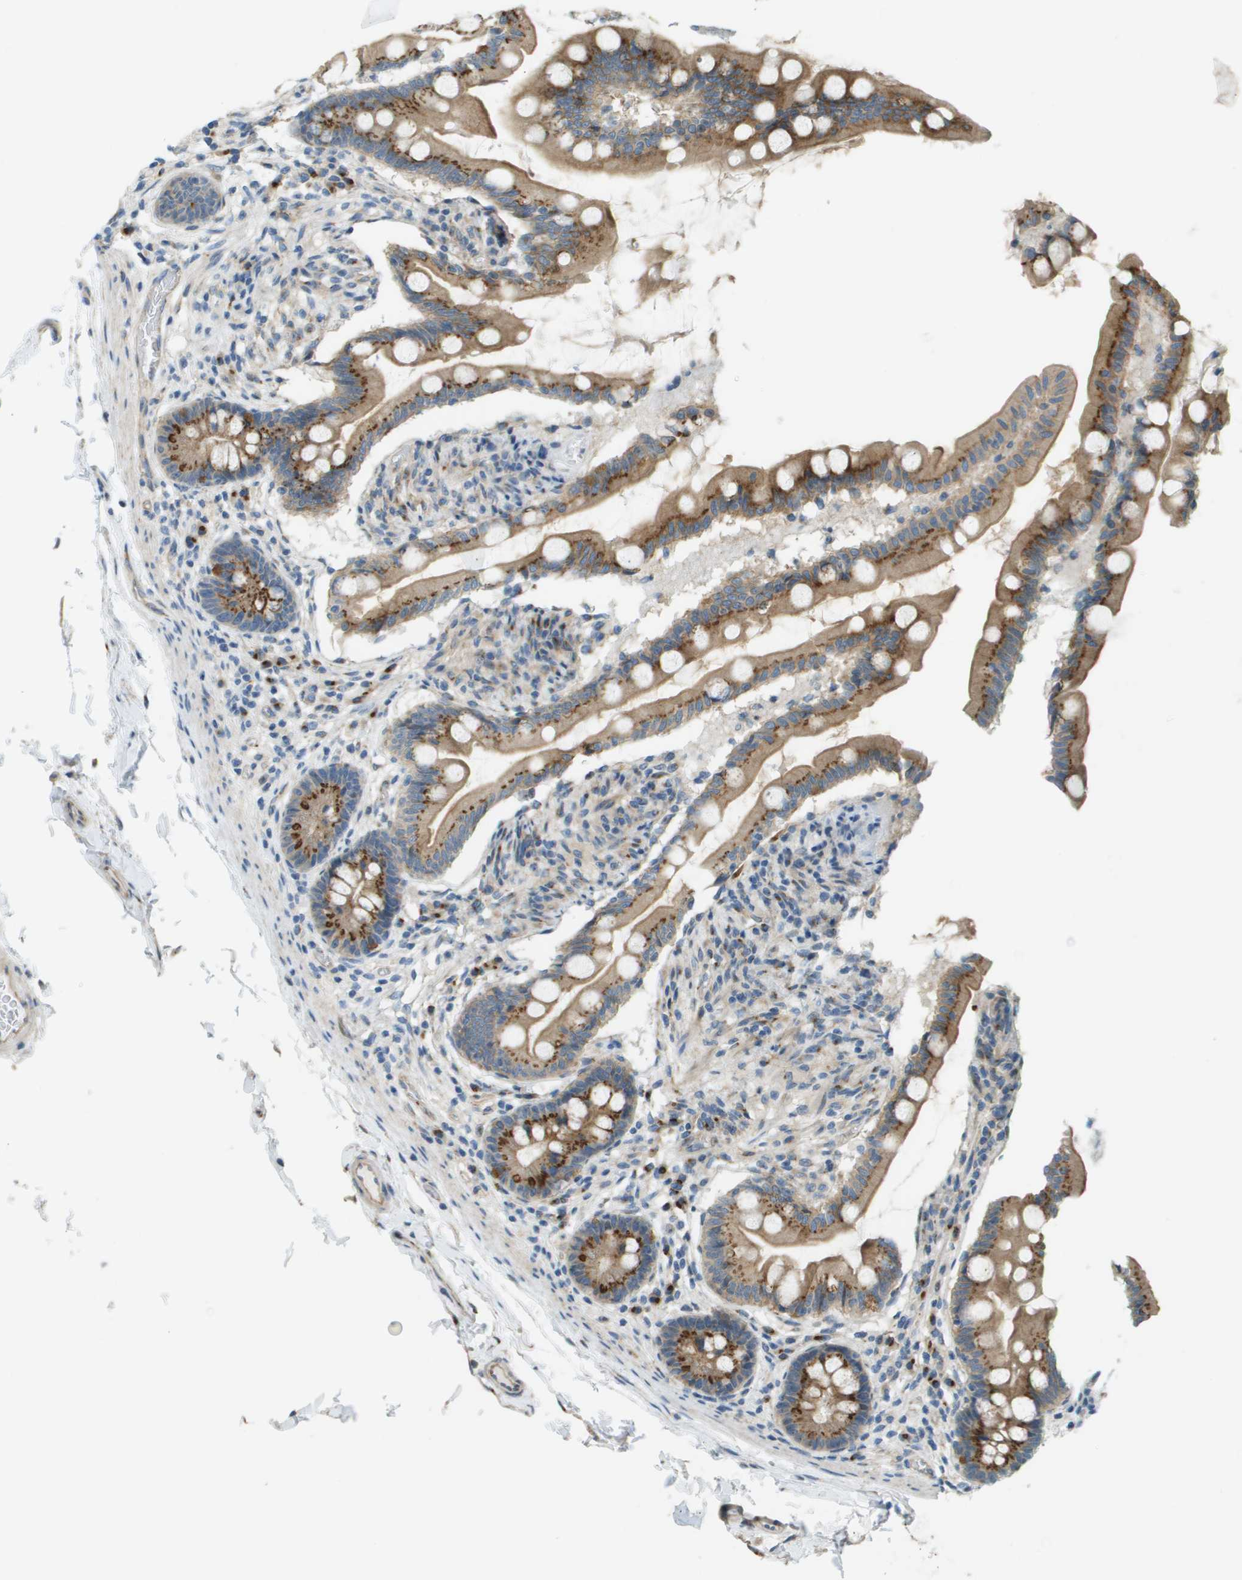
{"staining": {"intensity": "strong", "quantity": ">75%", "location": "cytoplasmic/membranous"}, "tissue": "small intestine", "cell_type": "Glandular cells", "image_type": "normal", "snomed": [{"axis": "morphology", "description": "Normal tissue, NOS"}, {"axis": "topography", "description": "Small intestine"}], "caption": "Protein expression analysis of normal small intestine reveals strong cytoplasmic/membranous positivity in about >75% of glandular cells. (brown staining indicates protein expression, while blue staining denotes nuclei).", "gene": "ACBD3", "patient": {"sex": "female", "age": 56}}